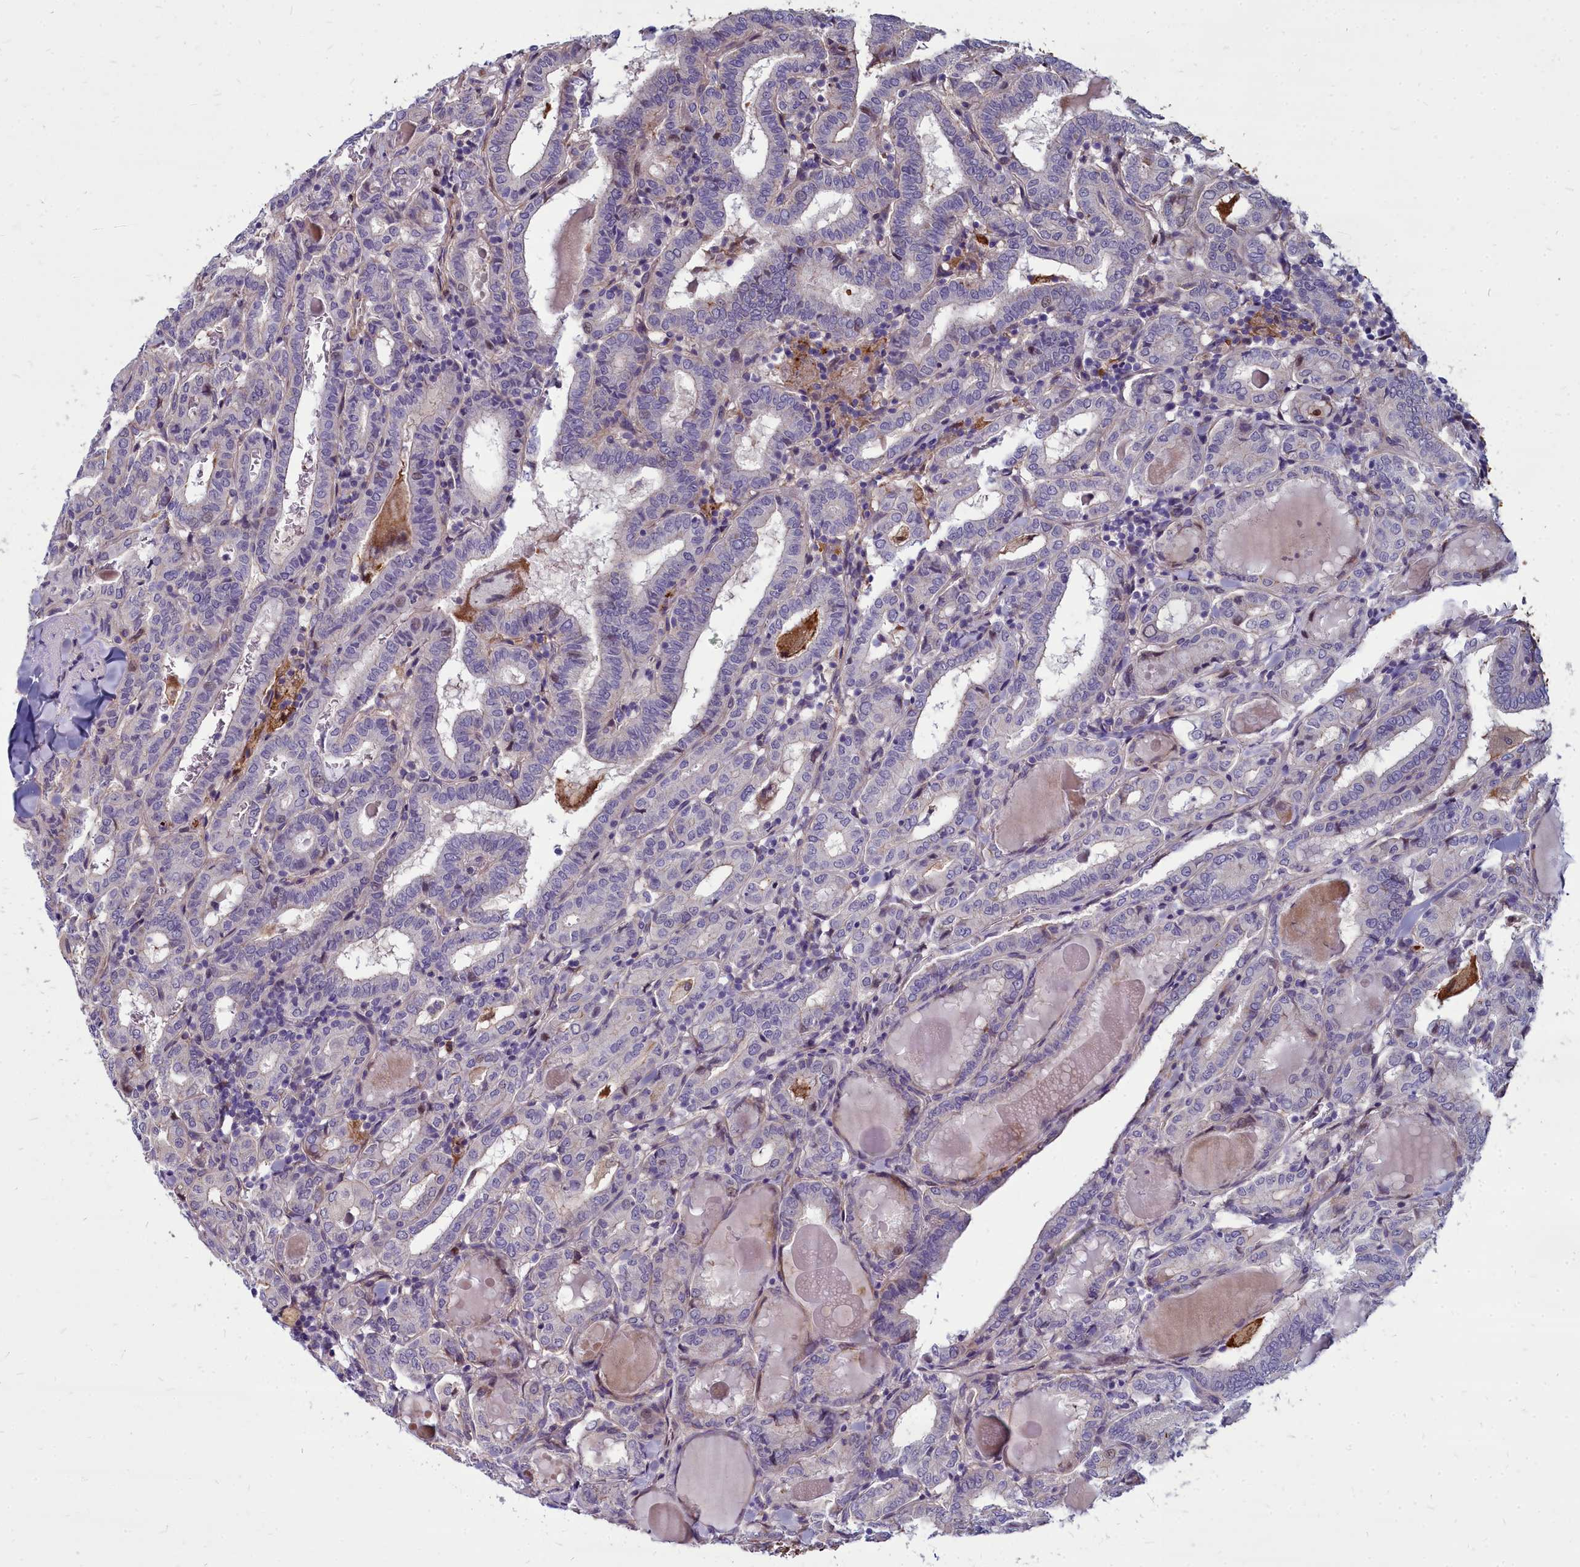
{"staining": {"intensity": "negative", "quantity": "none", "location": "none"}, "tissue": "thyroid cancer", "cell_type": "Tumor cells", "image_type": "cancer", "snomed": [{"axis": "morphology", "description": "Papillary adenocarcinoma, NOS"}, {"axis": "topography", "description": "Thyroid gland"}], "caption": "IHC of human thyroid cancer (papillary adenocarcinoma) demonstrates no staining in tumor cells.", "gene": "TTC5", "patient": {"sex": "female", "age": 72}}